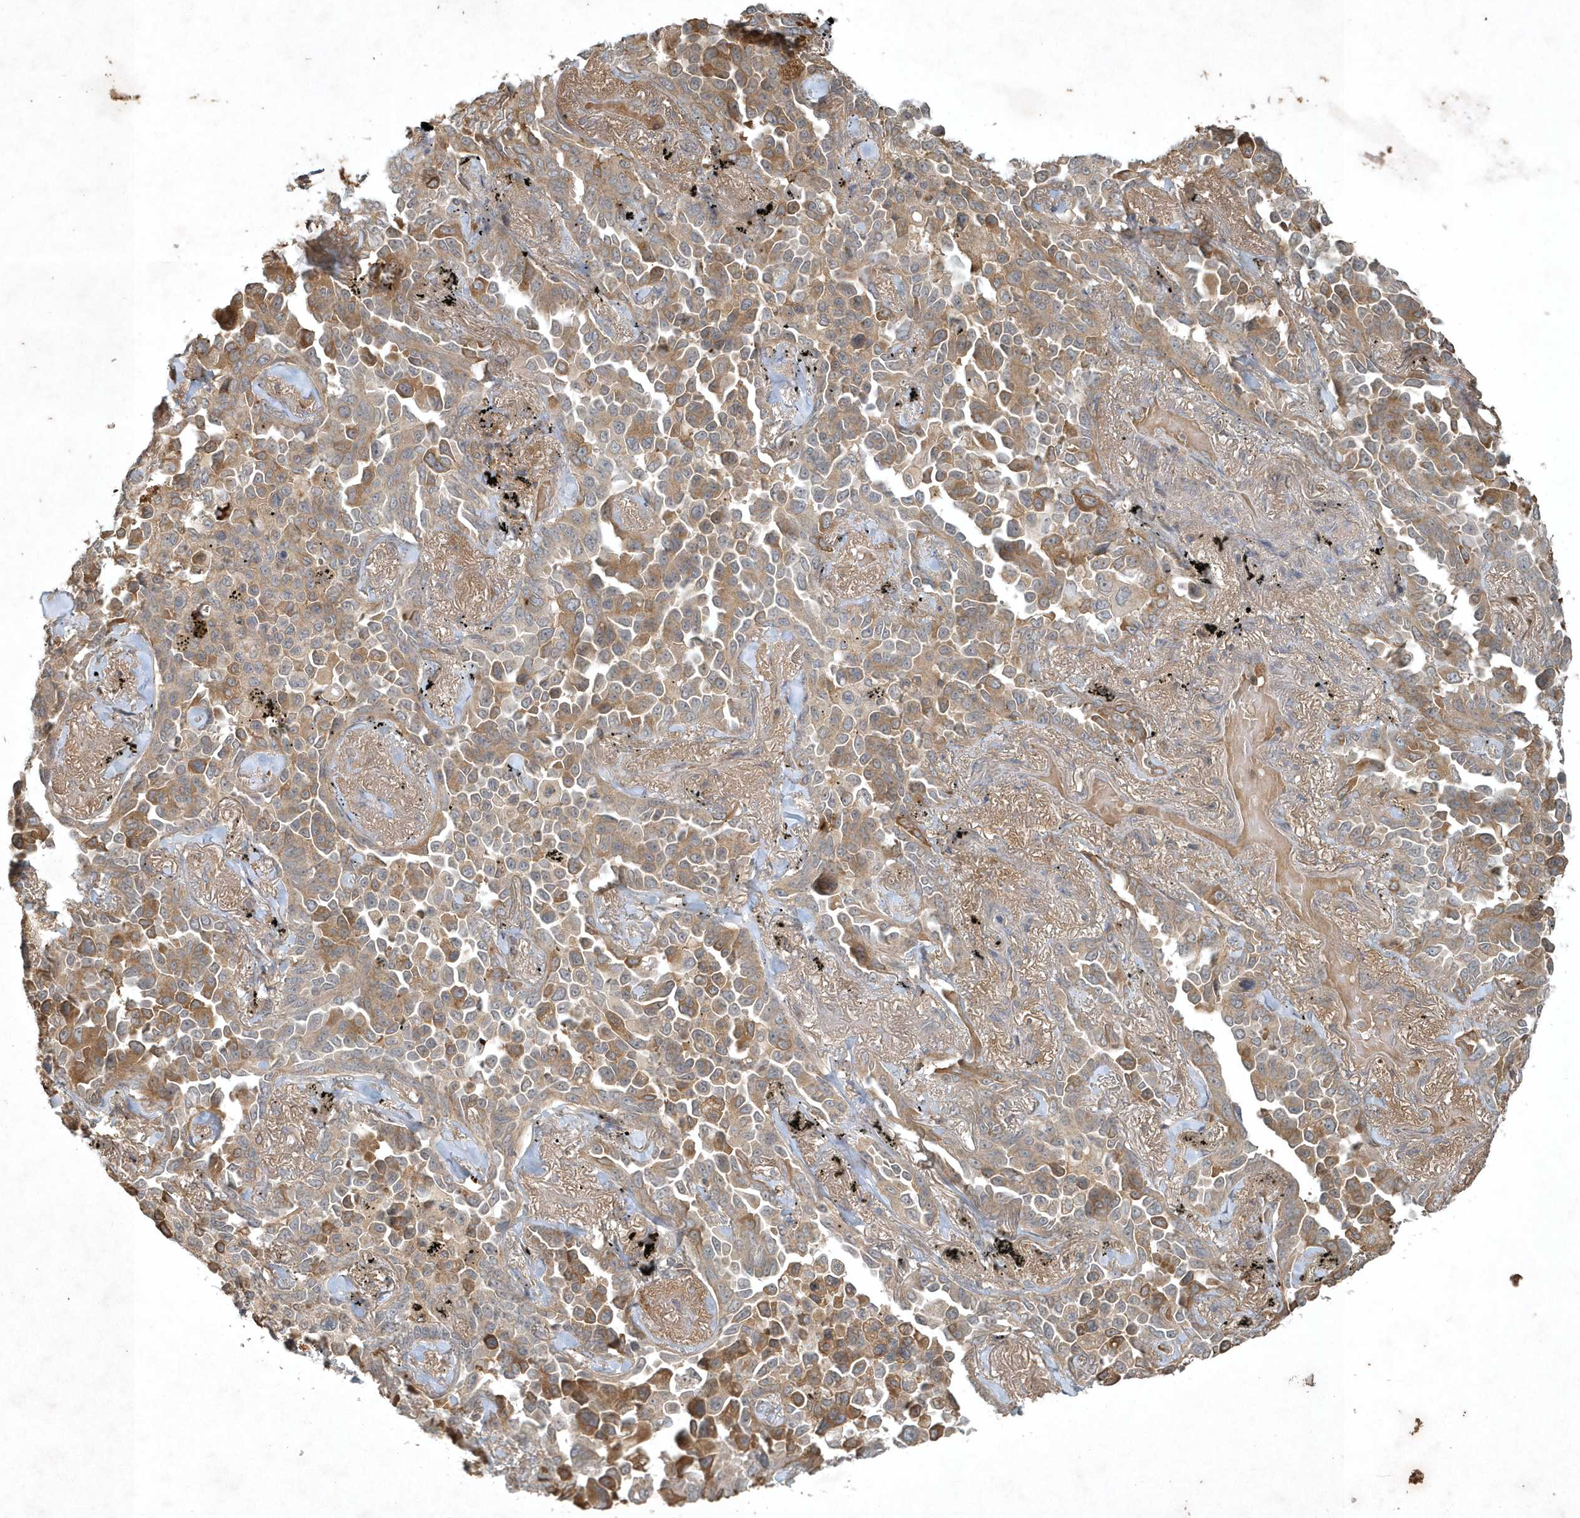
{"staining": {"intensity": "moderate", "quantity": ">75%", "location": "cytoplasmic/membranous"}, "tissue": "lung cancer", "cell_type": "Tumor cells", "image_type": "cancer", "snomed": [{"axis": "morphology", "description": "Adenocarcinoma, NOS"}, {"axis": "topography", "description": "Lung"}], "caption": "Immunohistochemical staining of adenocarcinoma (lung) demonstrates medium levels of moderate cytoplasmic/membranous expression in approximately >75% of tumor cells. The protein of interest is shown in brown color, while the nuclei are stained blue.", "gene": "TNFAIP6", "patient": {"sex": "female", "age": 67}}